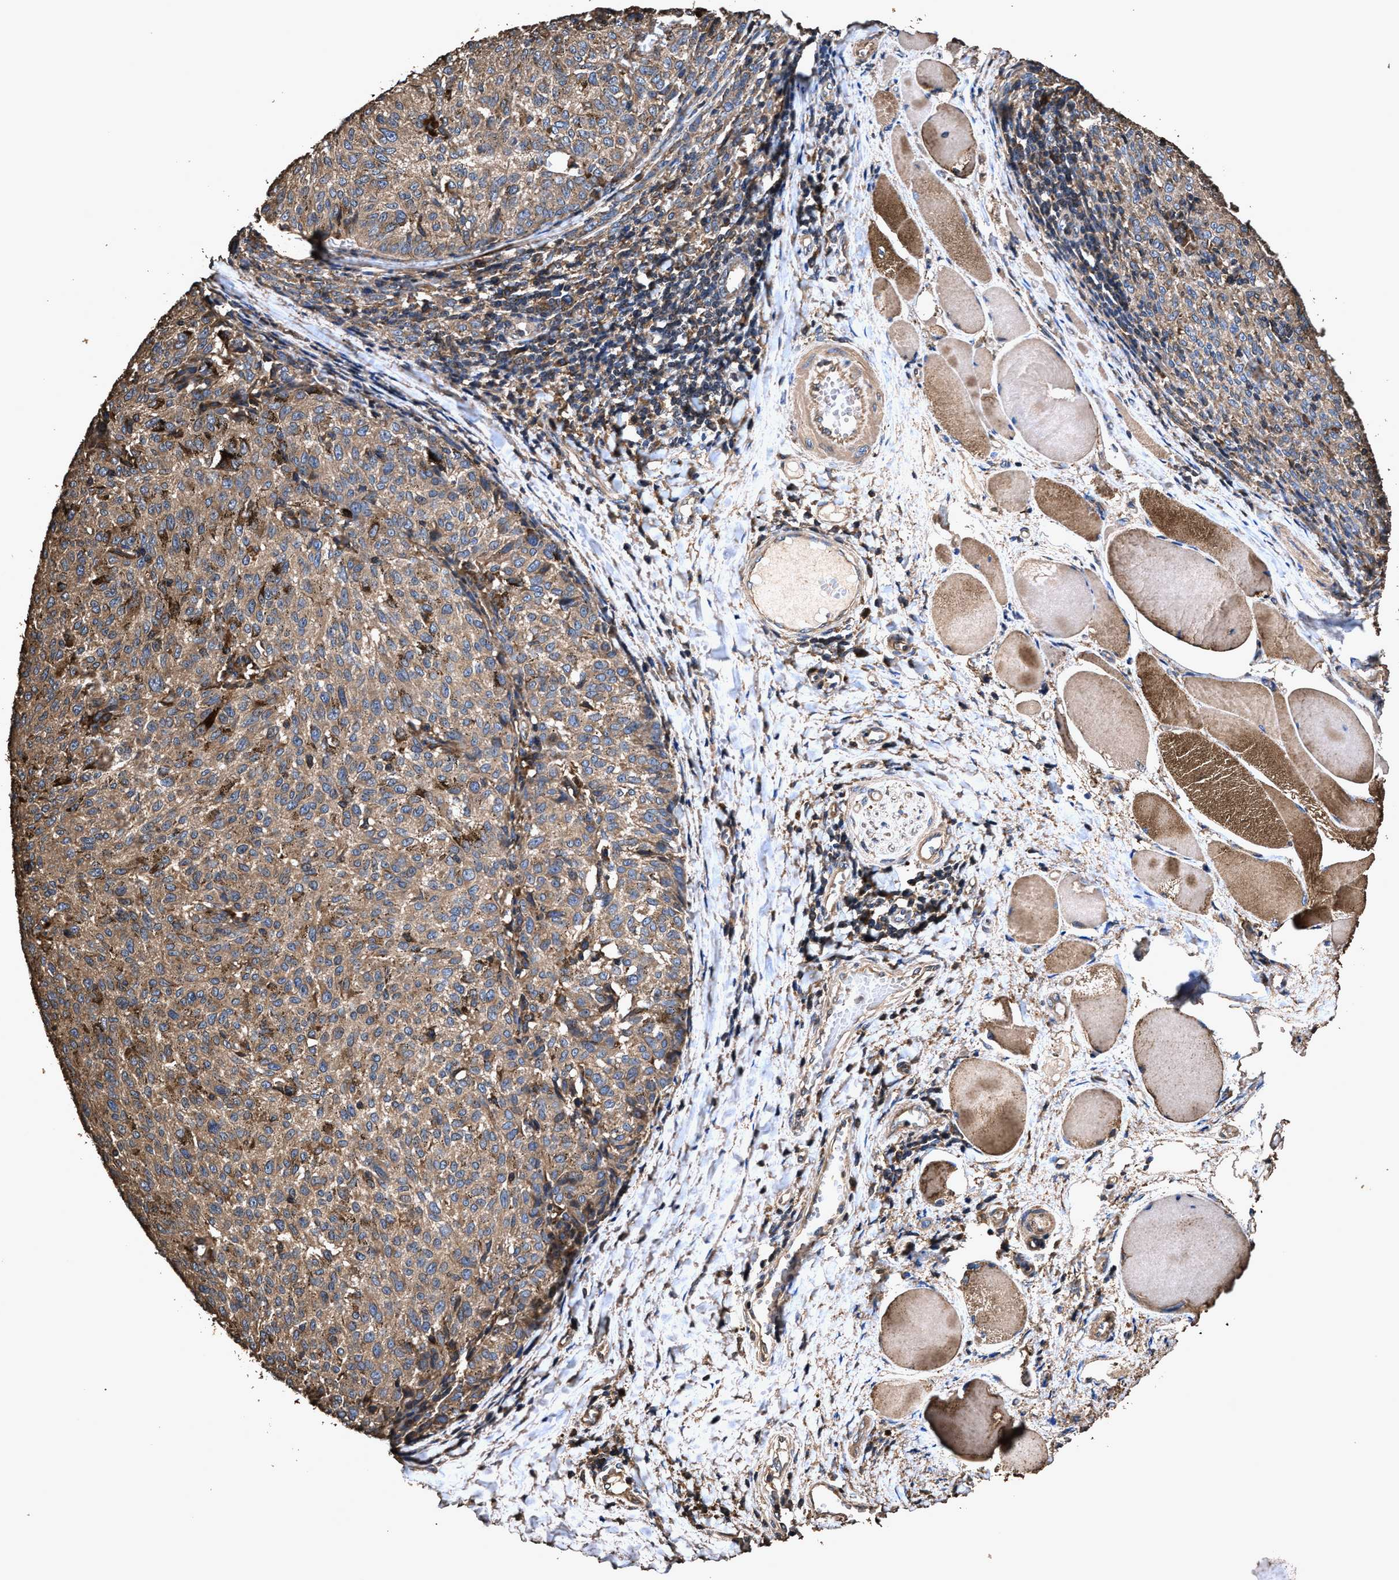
{"staining": {"intensity": "moderate", "quantity": ">75%", "location": "cytoplasmic/membranous"}, "tissue": "melanoma", "cell_type": "Tumor cells", "image_type": "cancer", "snomed": [{"axis": "morphology", "description": "Malignant melanoma, NOS"}, {"axis": "topography", "description": "Skin"}], "caption": "Malignant melanoma tissue shows moderate cytoplasmic/membranous positivity in approximately >75% of tumor cells", "gene": "ZMYND19", "patient": {"sex": "female", "age": 72}}